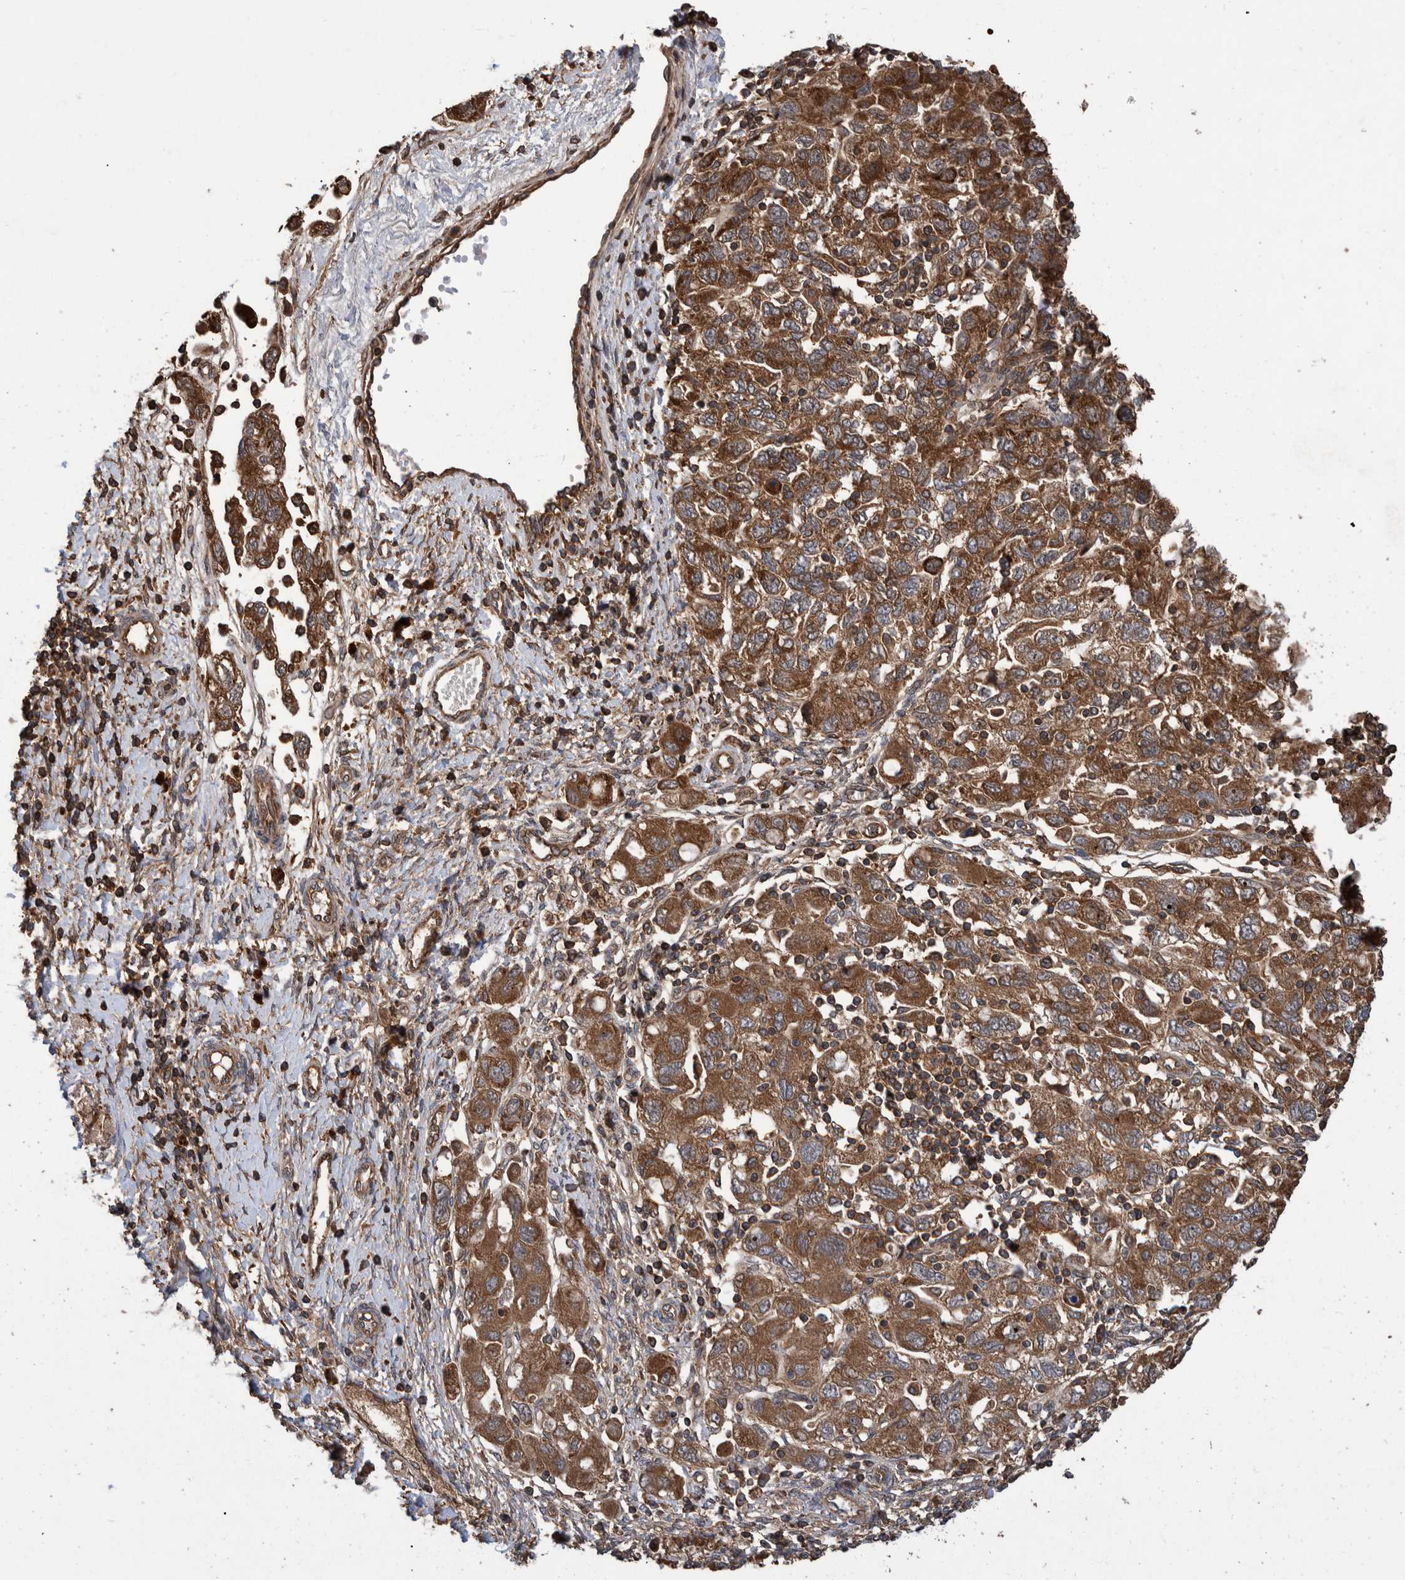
{"staining": {"intensity": "moderate", "quantity": ">75%", "location": "cytoplasmic/membranous"}, "tissue": "ovarian cancer", "cell_type": "Tumor cells", "image_type": "cancer", "snomed": [{"axis": "morphology", "description": "Carcinoma, NOS"}, {"axis": "morphology", "description": "Cystadenocarcinoma, serous, NOS"}, {"axis": "topography", "description": "Ovary"}], "caption": "Immunohistochemical staining of ovarian serous cystadenocarcinoma reveals medium levels of moderate cytoplasmic/membranous protein expression in about >75% of tumor cells.", "gene": "VBP1", "patient": {"sex": "female", "age": 69}}